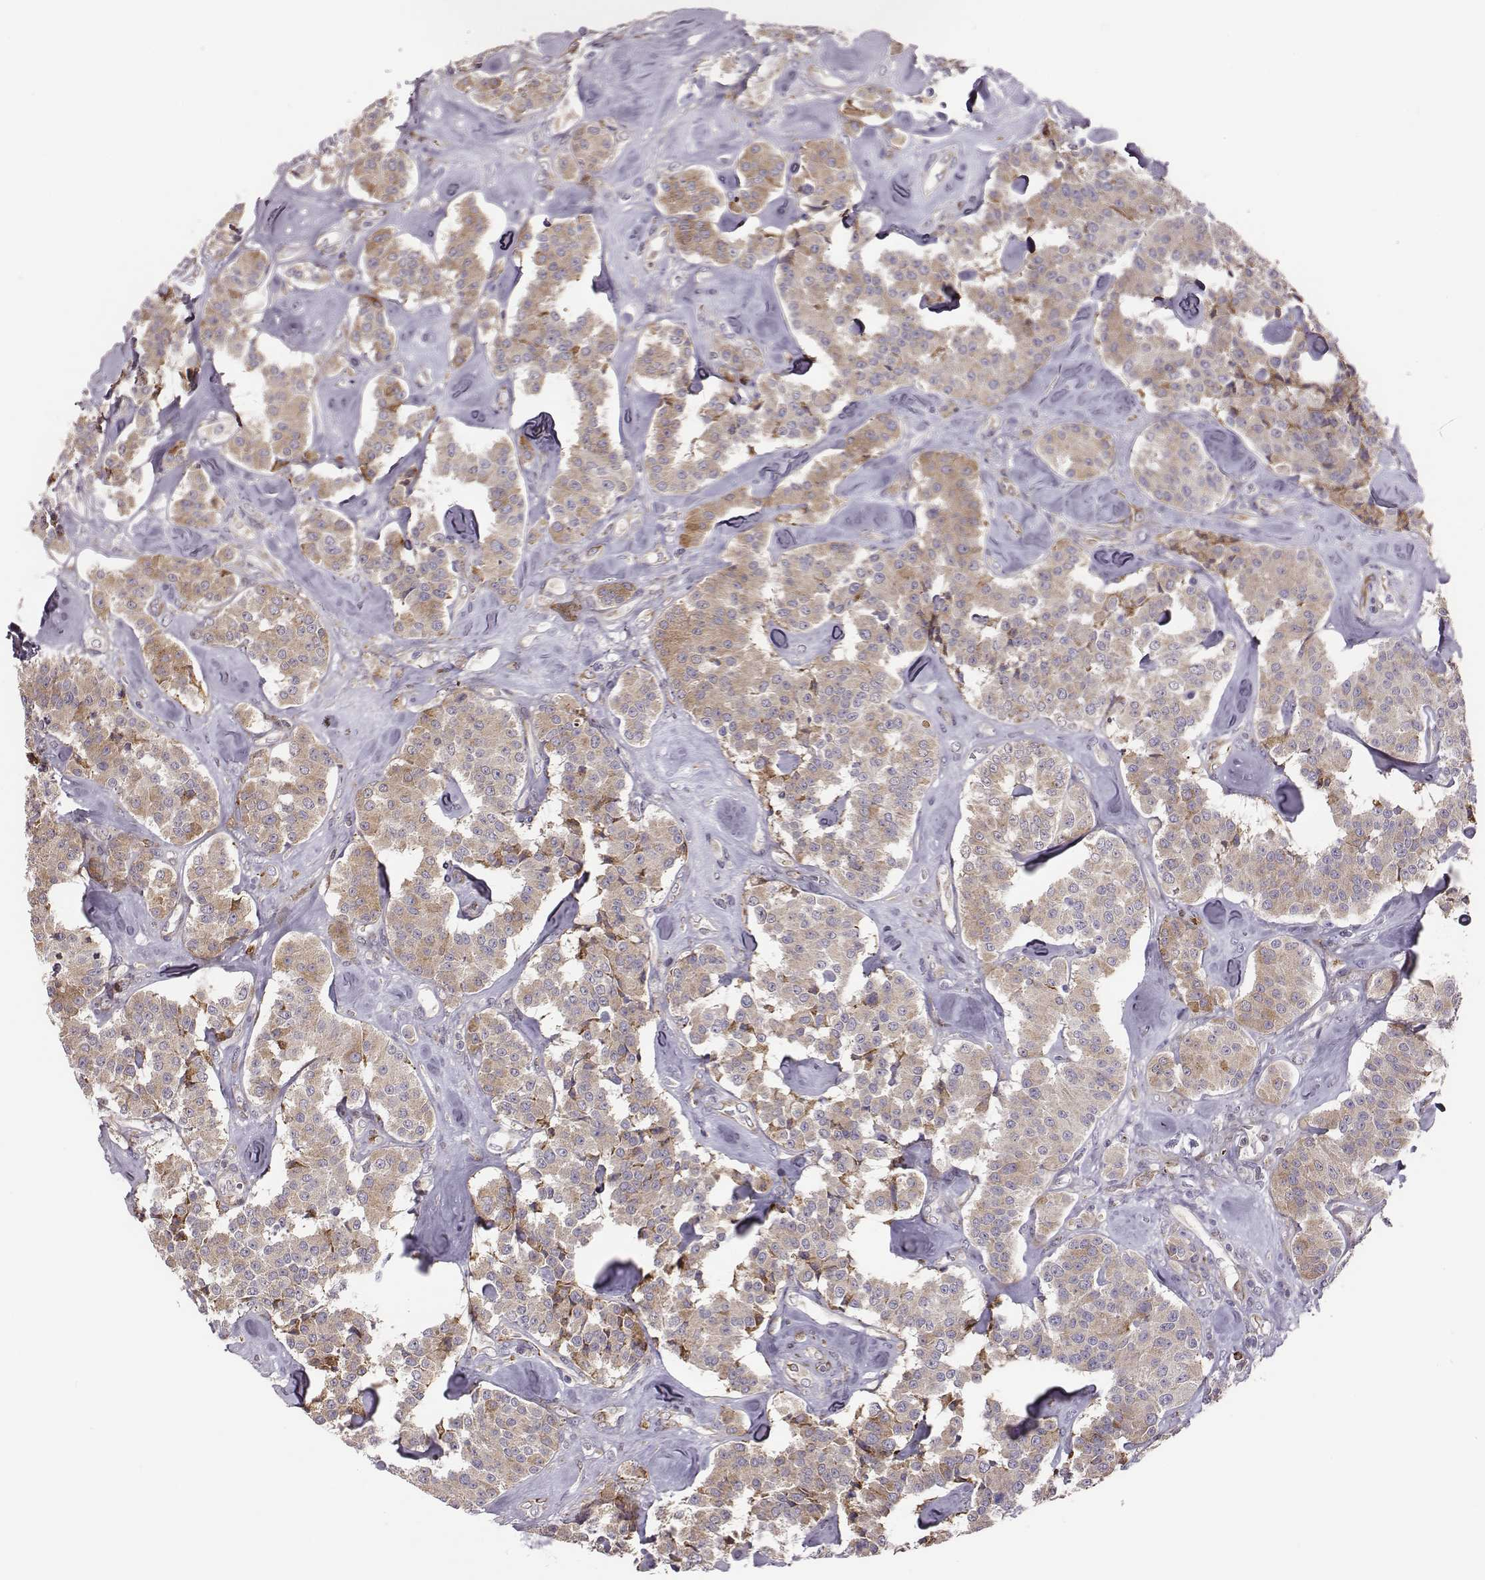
{"staining": {"intensity": "moderate", "quantity": ">75%", "location": "cytoplasmic/membranous"}, "tissue": "carcinoid", "cell_type": "Tumor cells", "image_type": "cancer", "snomed": [{"axis": "morphology", "description": "Carcinoid, malignant, NOS"}, {"axis": "topography", "description": "Pancreas"}], "caption": "Protein expression analysis of carcinoid shows moderate cytoplasmic/membranous staining in about >75% of tumor cells.", "gene": "SELENOI", "patient": {"sex": "male", "age": 41}}